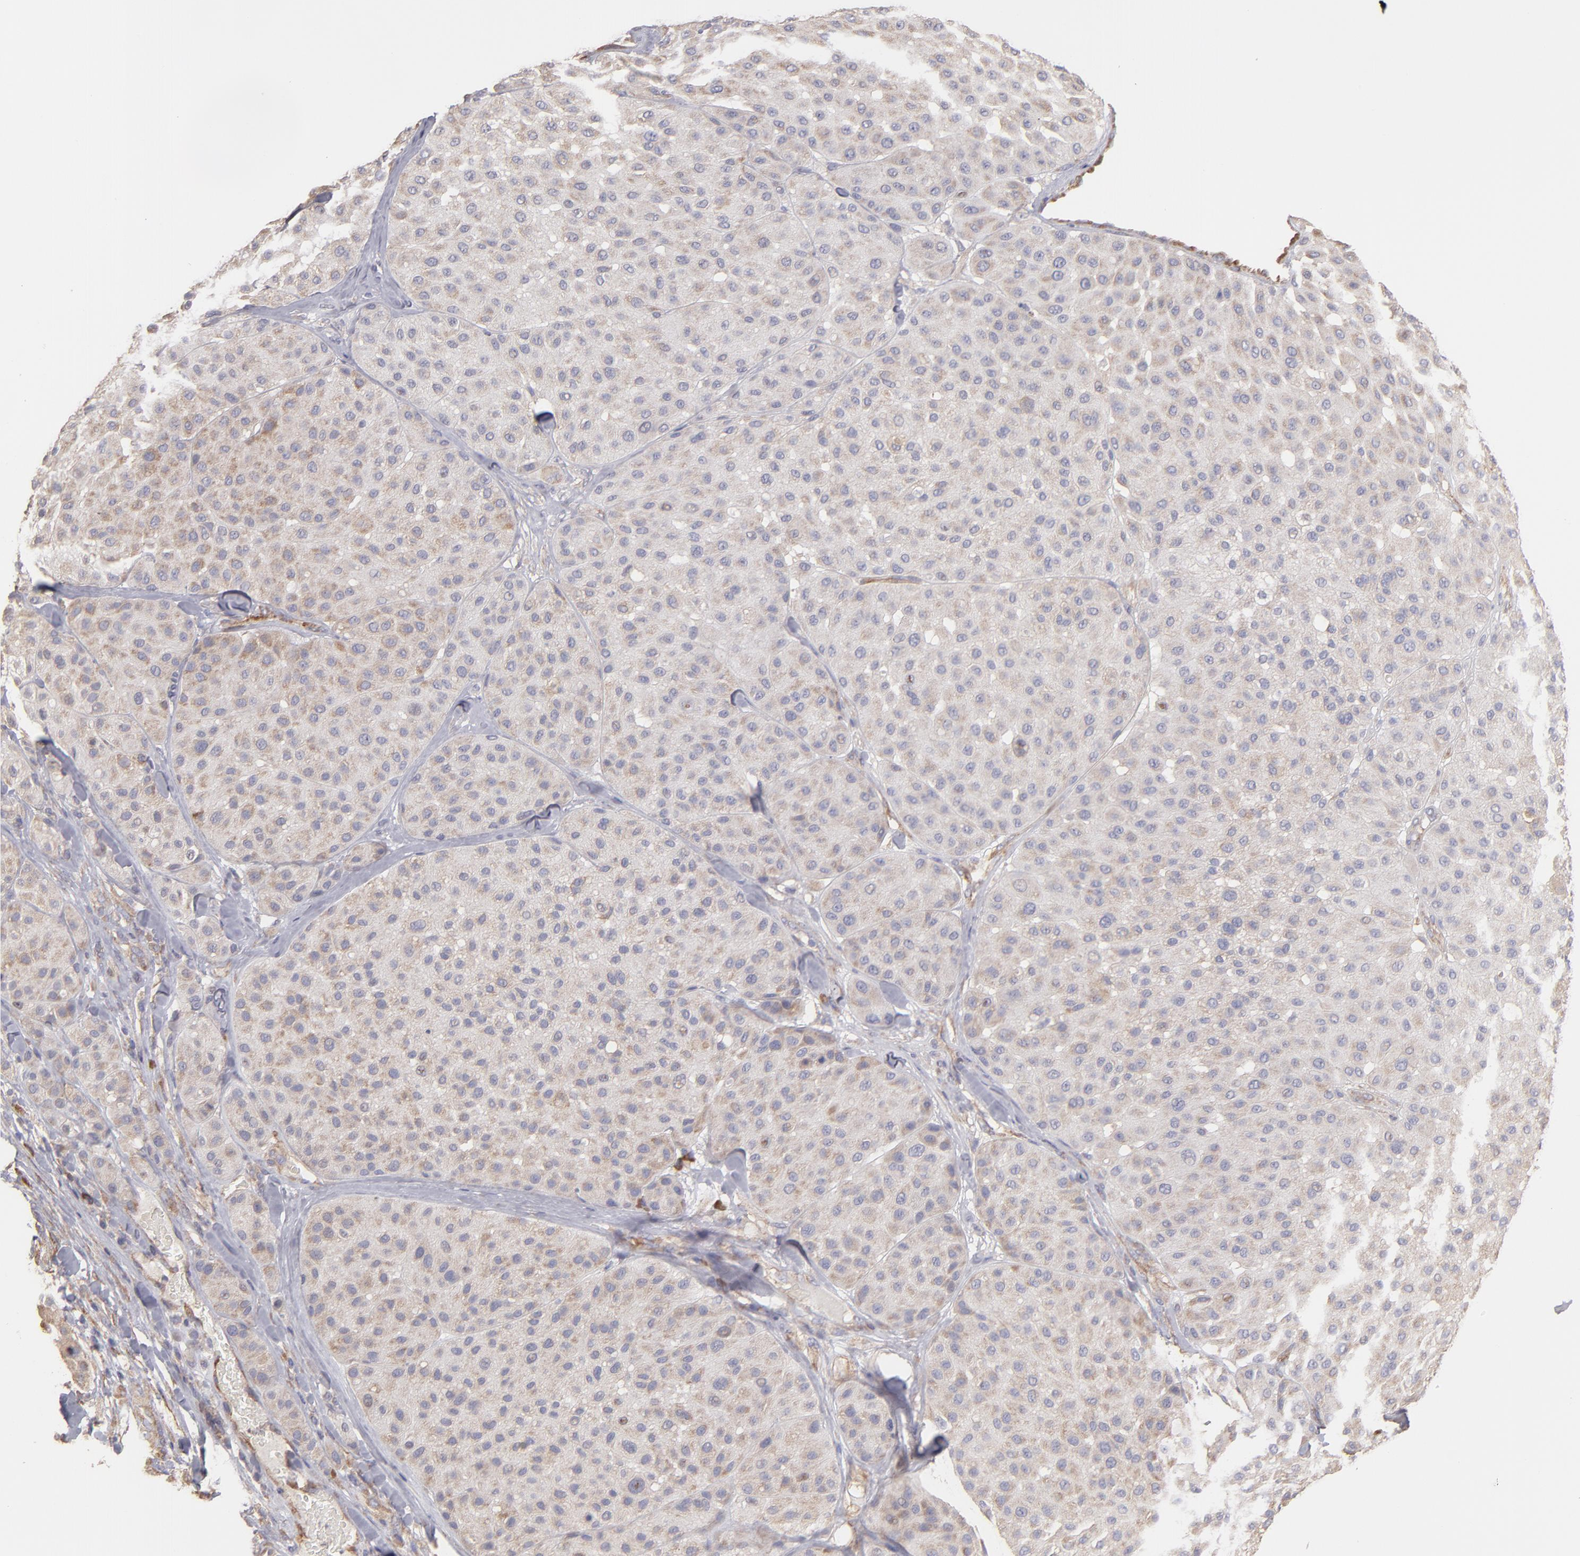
{"staining": {"intensity": "weak", "quantity": "25%-75%", "location": "cytoplasmic/membranous"}, "tissue": "melanoma", "cell_type": "Tumor cells", "image_type": "cancer", "snomed": [{"axis": "morphology", "description": "Normal tissue, NOS"}, {"axis": "morphology", "description": "Malignant melanoma, Metastatic site"}, {"axis": "topography", "description": "Skin"}], "caption": "Melanoma was stained to show a protein in brown. There is low levels of weak cytoplasmic/membranous staining in about 25%-75% of tumor cells.", "gene": "ENTPD5", "patient": {"sex": "male", "age": 41}}